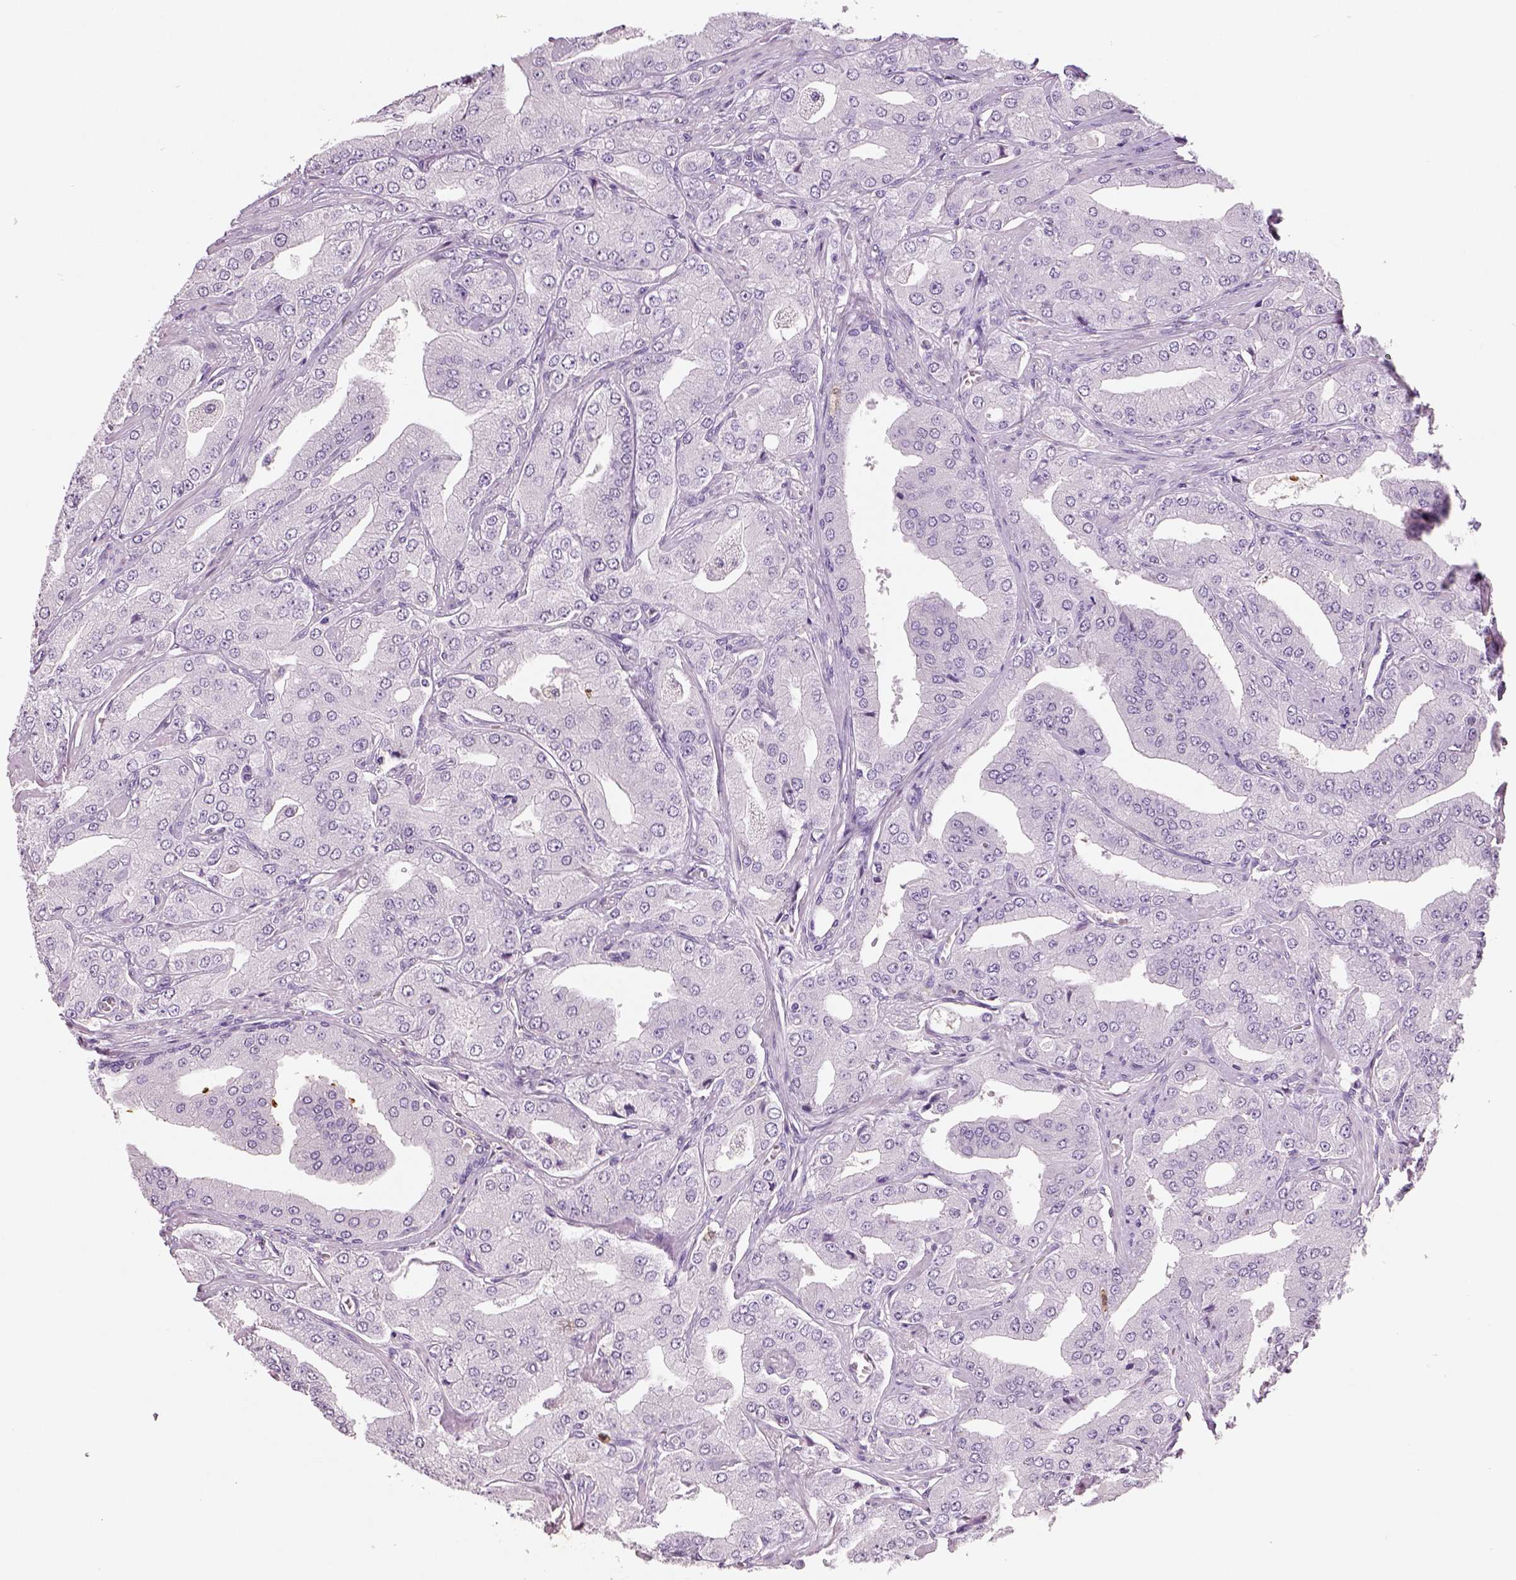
{"staining": {"intensity": "negative", "quantity": "none", "location": "none"}, "tissue": "prostate cancer", "cell_type": "Tumor cells", "image_type": "cancer", "snomed": [{"axis": "morphology", "description": "Adenocarcinoma, Low grade"}, {"axis": "topography", "description": "Prostate"}], "caption": "A micrograph of human prostate cancer is negative for staining in tumor cells. Brightfield microscopy of immunohistochemistry stained with DAB (3,3'-diaminobenzidine) (brown) and hematoxylin (blue), captured at high magnification.", "gene": "NECAB2", "patient": {"sex": "male", "age": 60}}